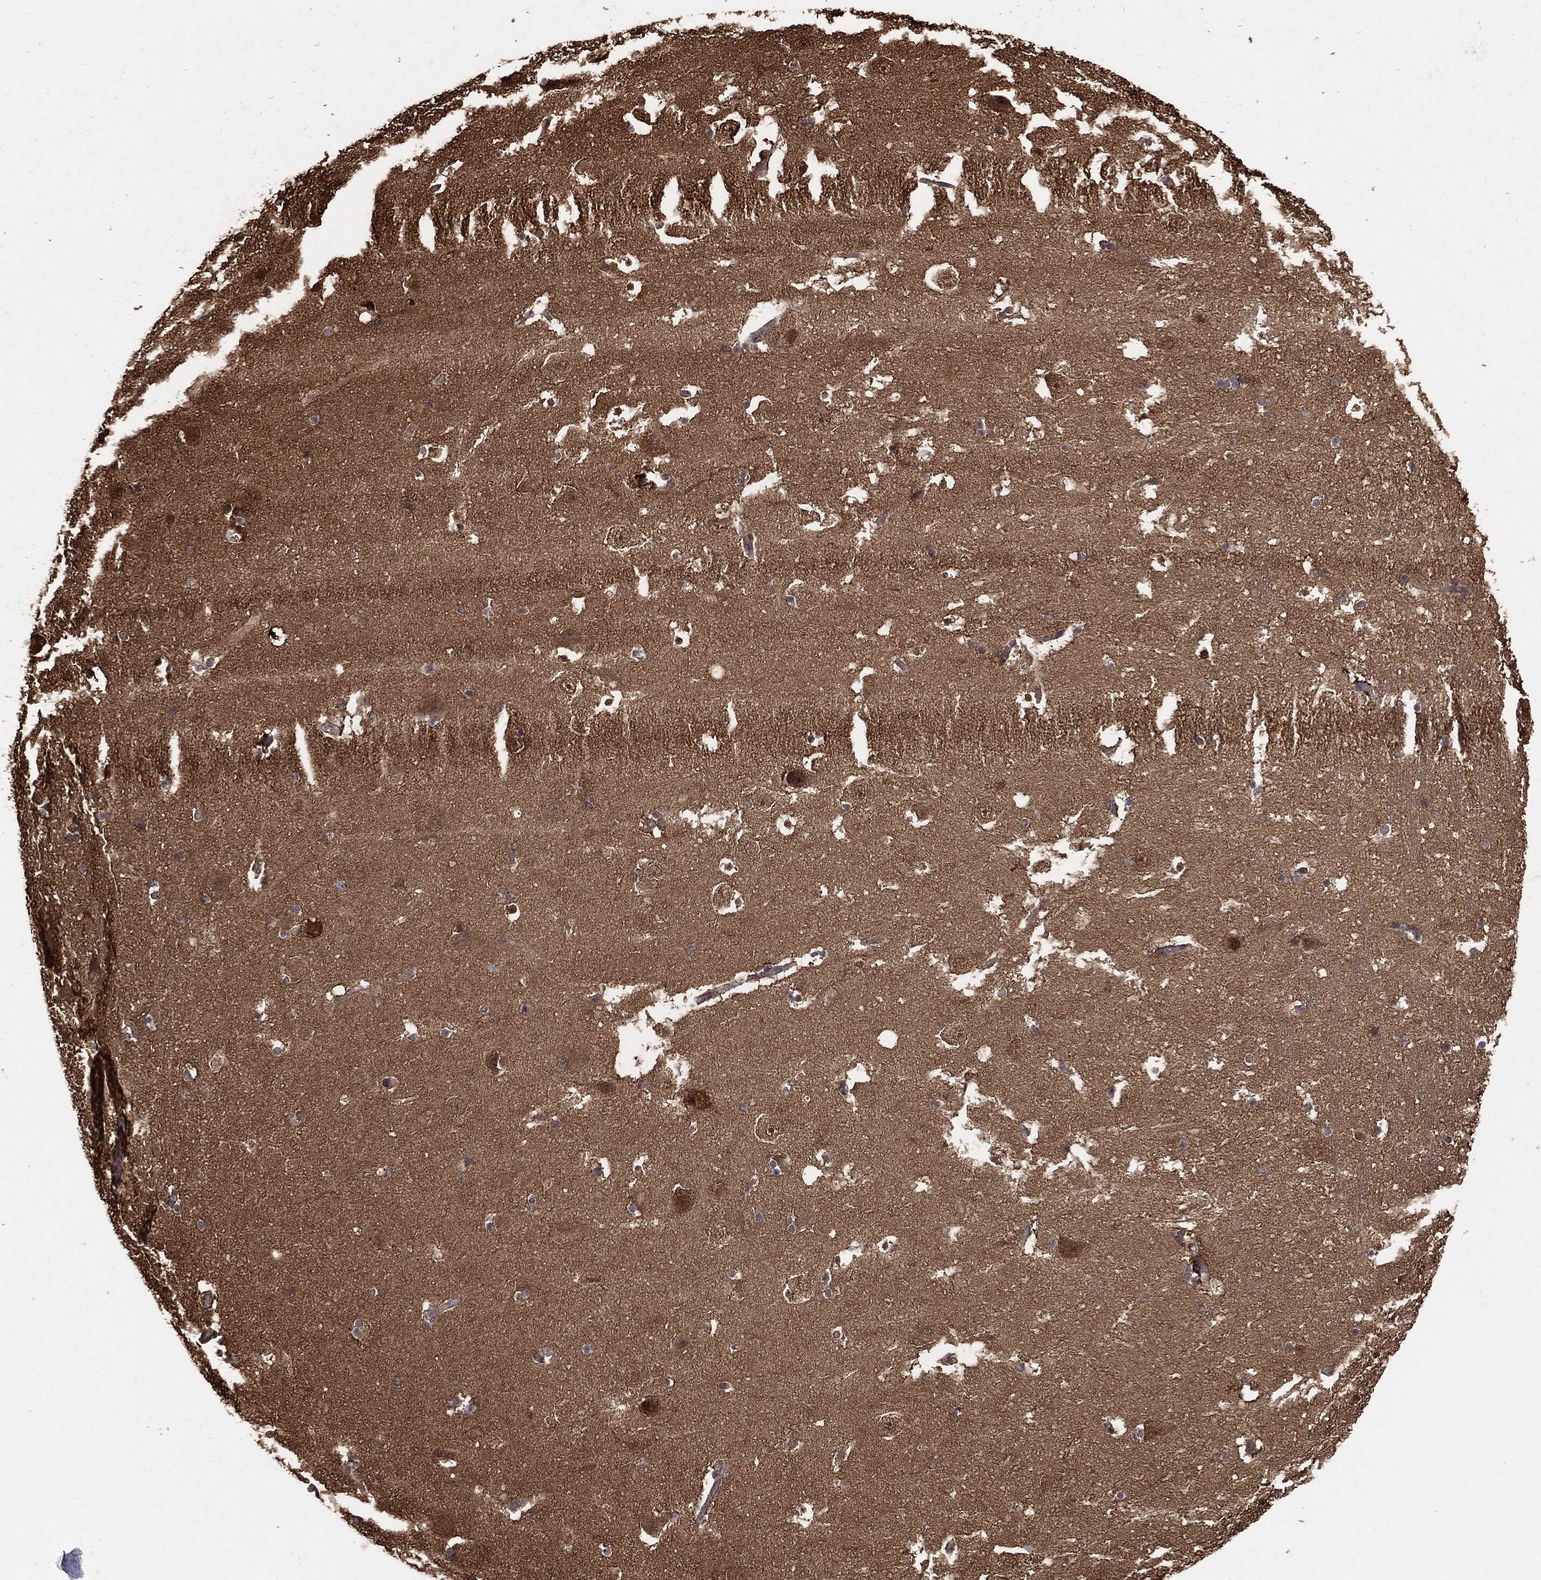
{"staining": {"intensity": "negative", "quantity": "none", "location": "none"}, "tissue": "hippocampus", "cell_type": "Glial cells", "image_type": "normal", "snomed": [{"axis": "morphology", "description": "Normal tissue, NOS"}, {"axis": "topography", "description": "Hippocampus"}], "caption": "Photomicrograph shows no protein staining in glial cells of benign hippocampus.", "gene": "NME1", "patient": {"sex": "male", "age": 51}}